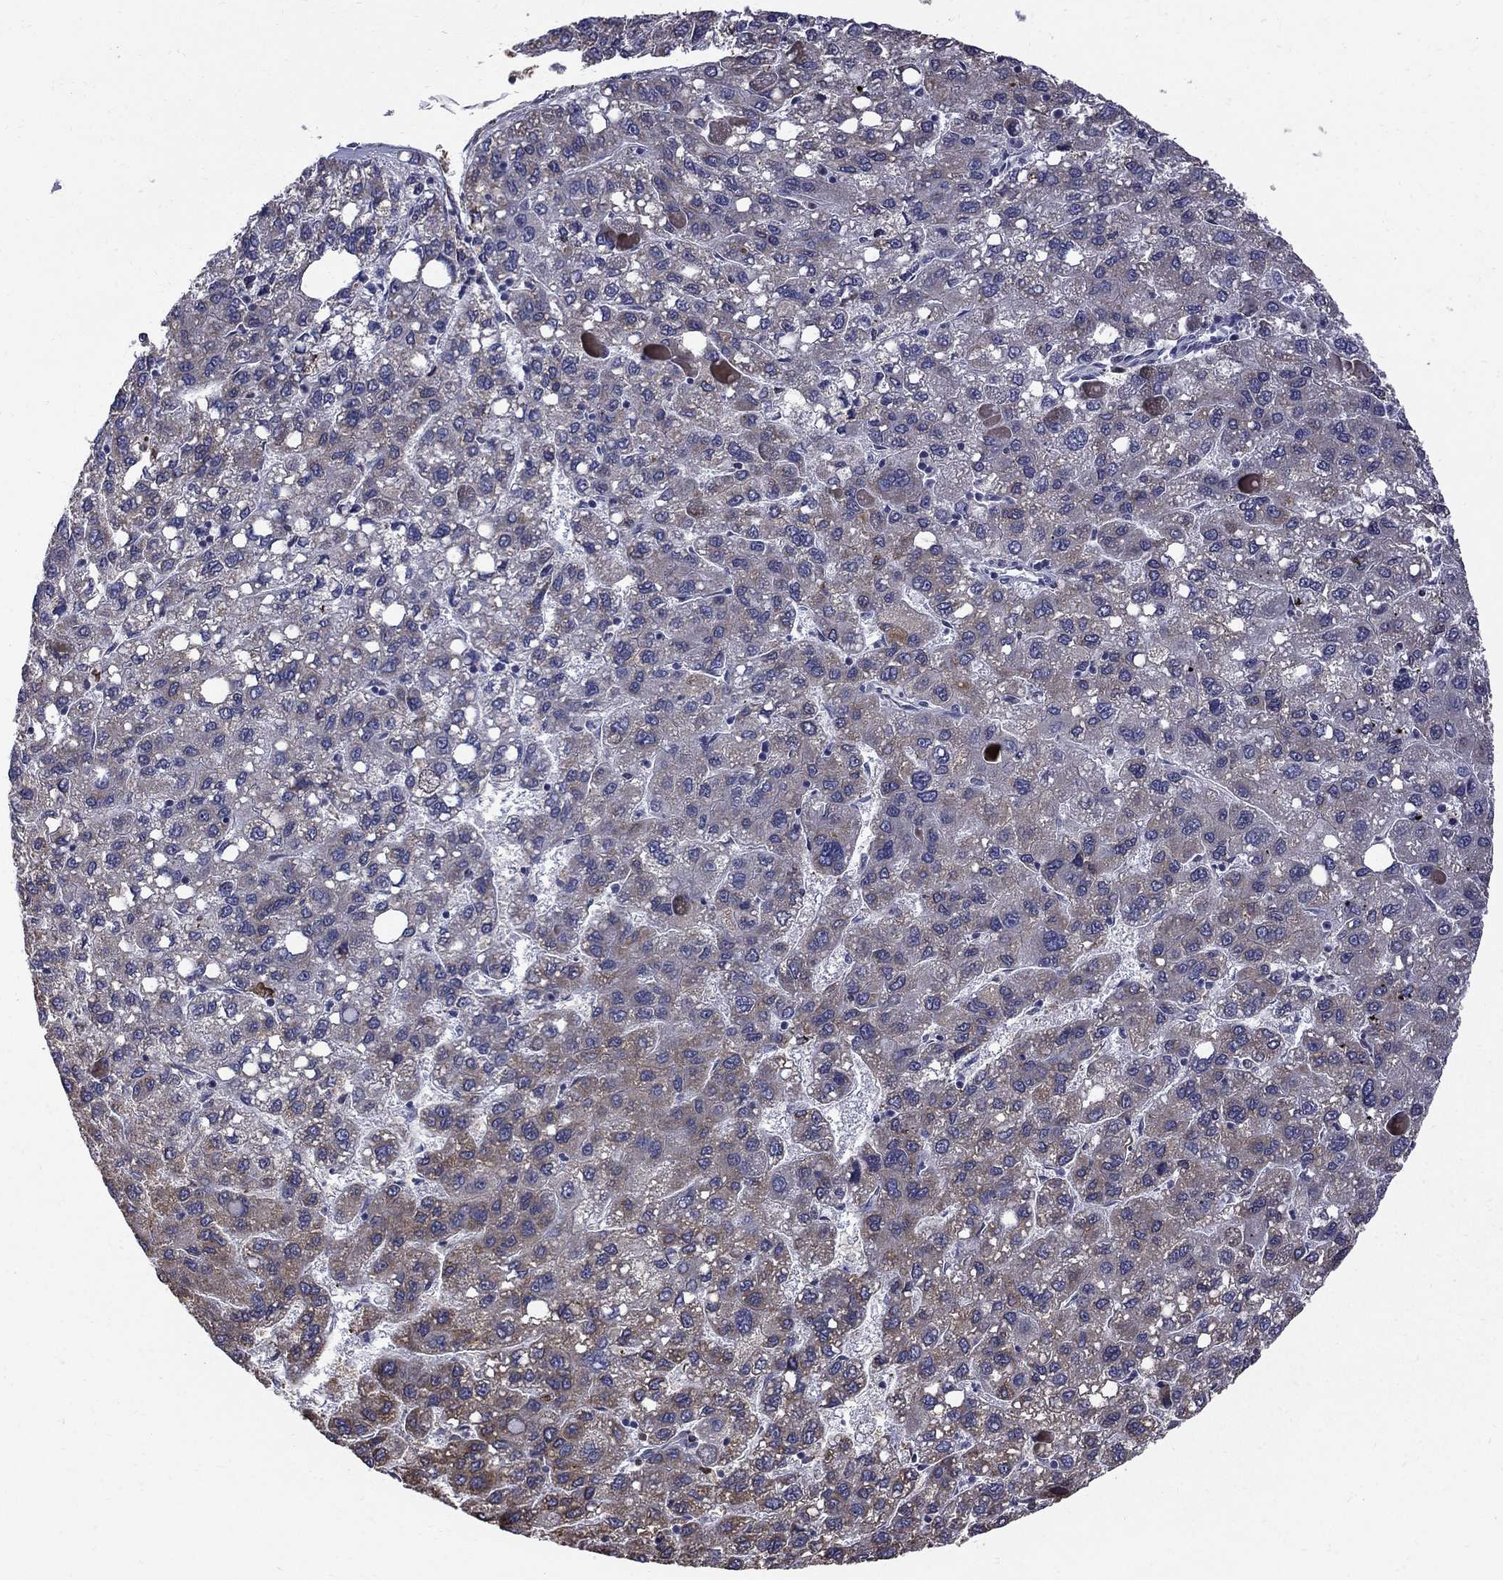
{"staining": {"intensity": "moderate", "quantity": "<25%", "location": "cytoplasmic/membranous"}, "tissue": "liver cancer", "cell_type": "Tumor cells", "image_type": "cancer", "snomed": [{"axis": "morphology", "description": "Carcinoma, Hepatocellular, NOS"}, {"axis": "topography", "description": "Liver"}], "caption": "Liver hepatocellular carcinoma stained with a brown dye shows moderate cytoplasmic/membranous positive staining in approximately <25% of tumor cells.", "gene": "HSPB2", "patient": {"sex": "female", "age": 82}}